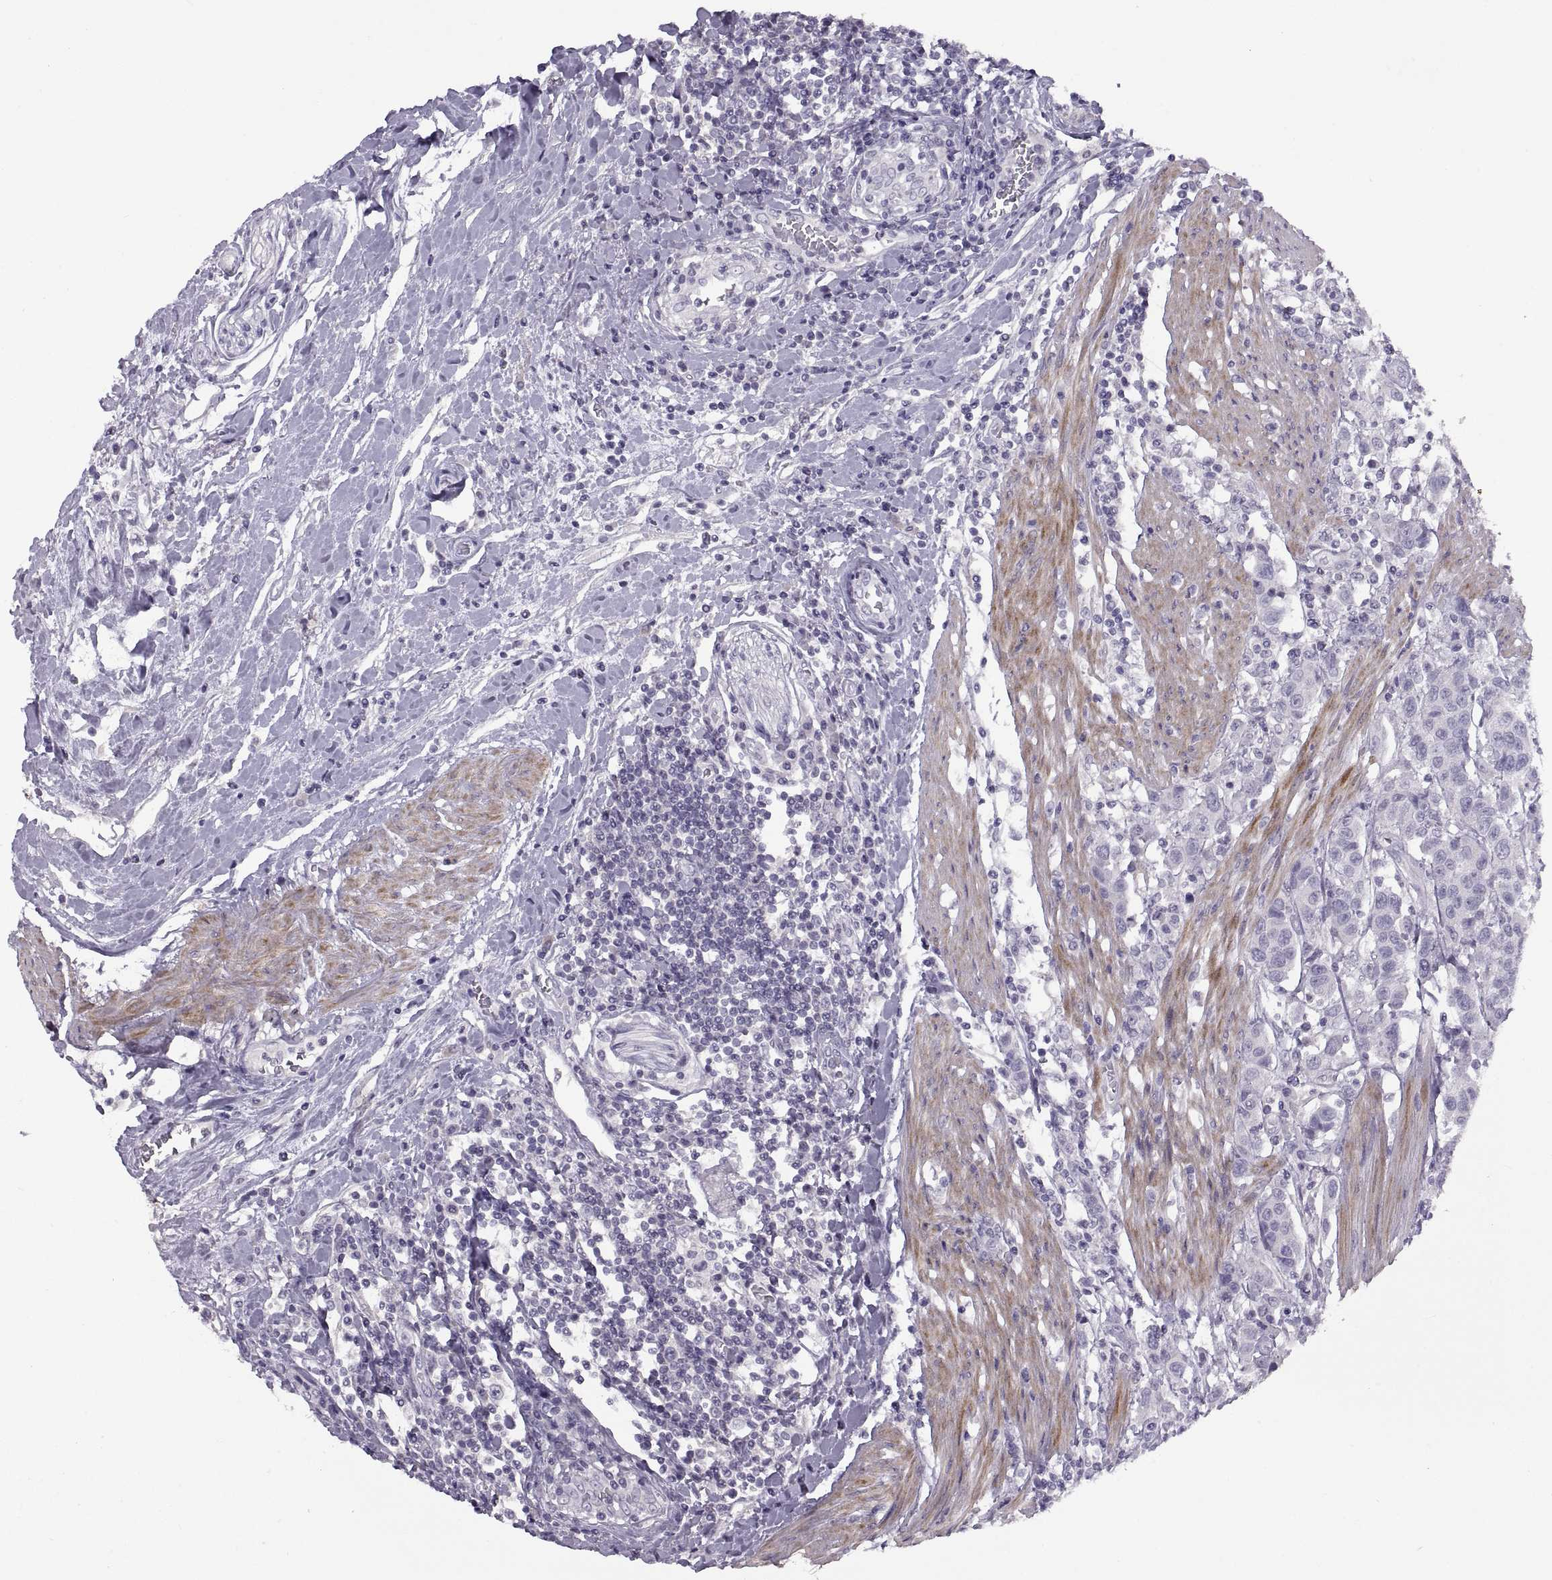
{"staining": {"intensity": "negative", "quantity": "none", "location": "none"}, "tissue": "urothelial cancer", "cell_type": "Tumor cells", "image_type": "cancer", "snomed": [{"axis": "morphology", "description": "Urothelial carcinoma, High grade"}, {"axis": "topography", "description": "Urinary bladder"}], "caption": "There is no significant positivity in tumor cells of urothelial carcinoma (high-grade). (Brightfield microscopy of DAB IHC at high magnification).", "gene": "BSPH1", "patient": {"sex": "female", "age": 58}}